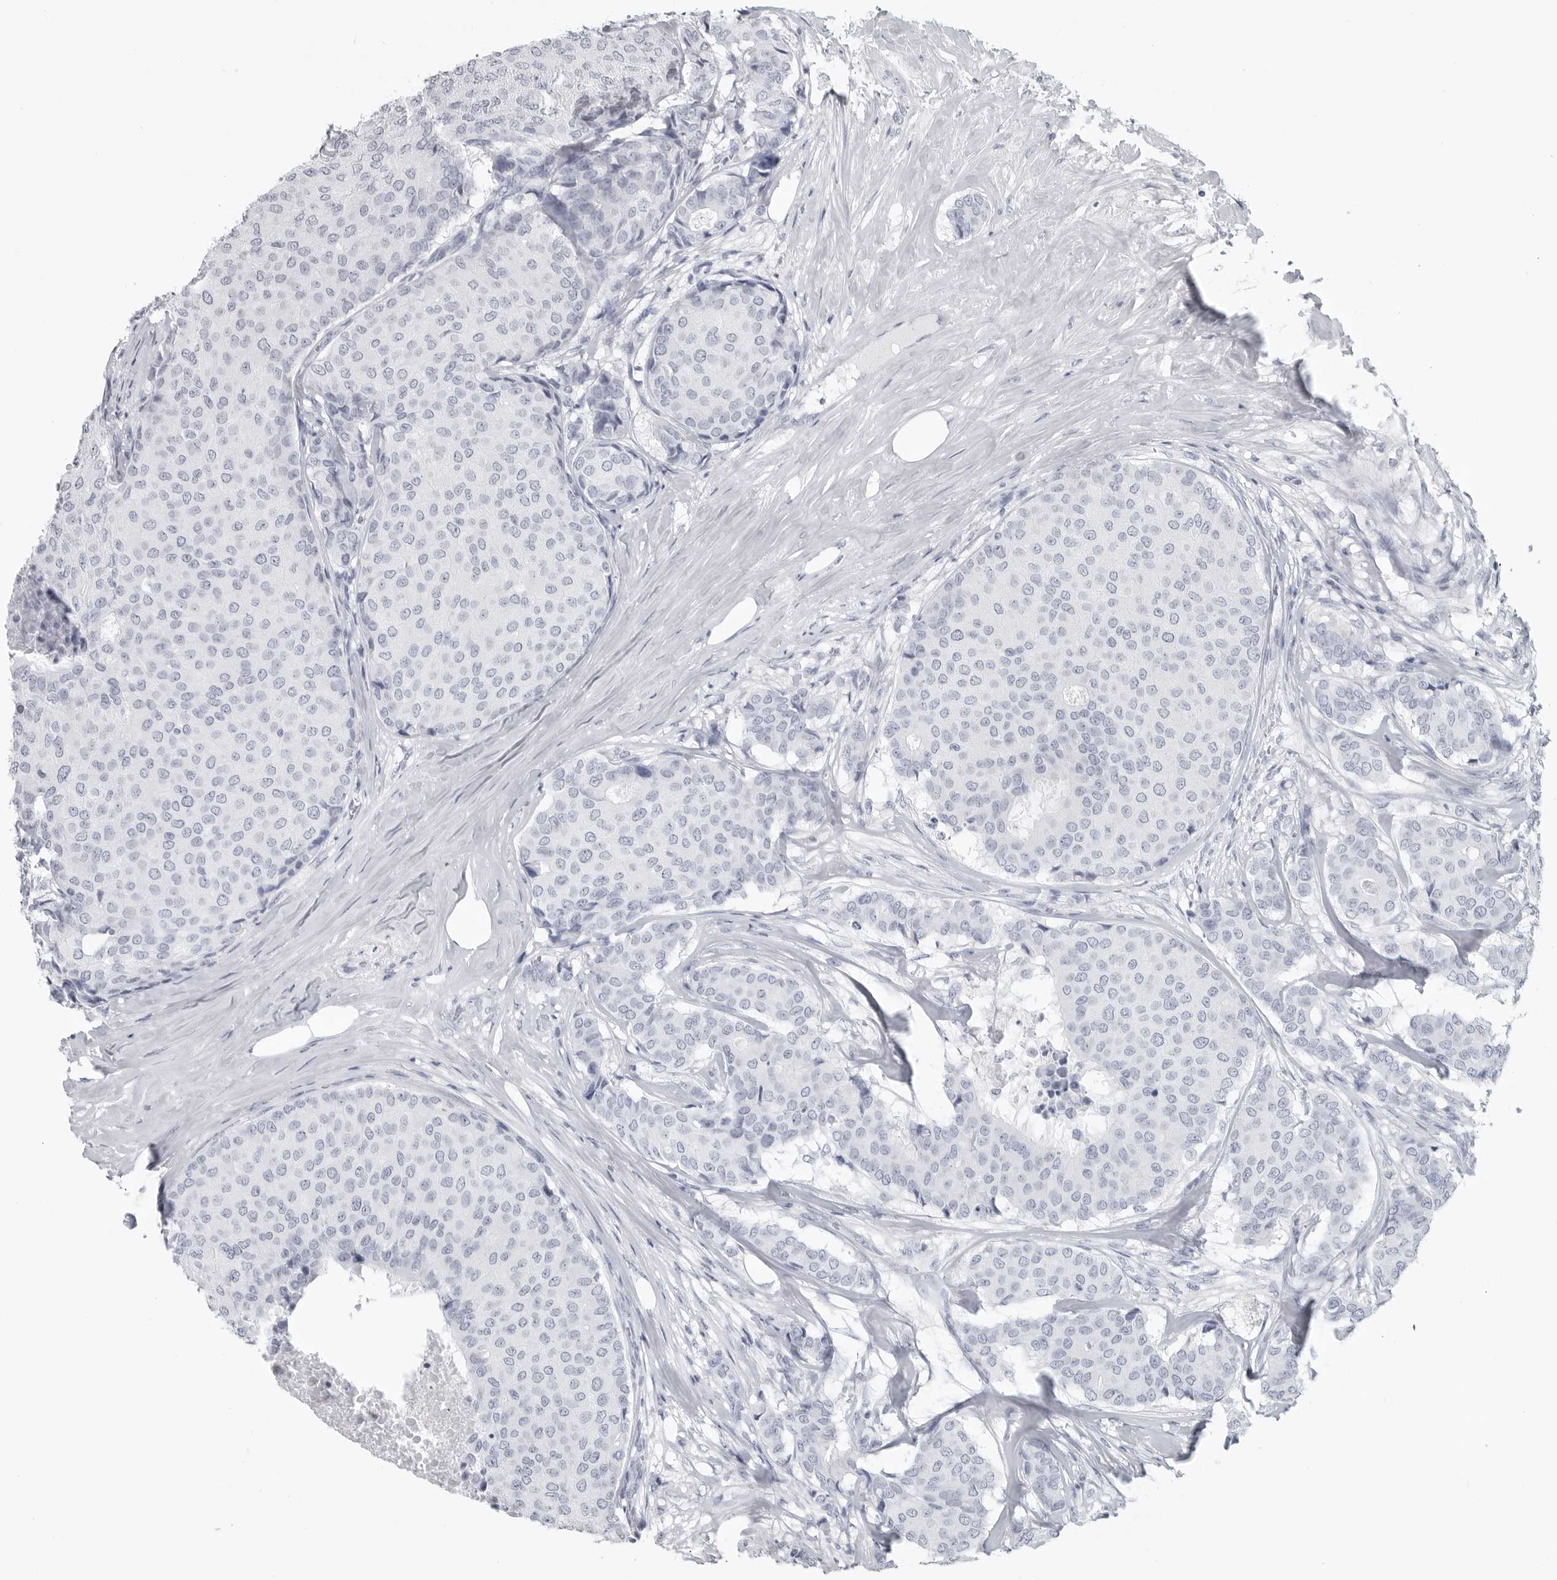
{"staining": {"intensity": "negative", "quantity": "none", "location": "none"}, "tissue": "breast cancer", "cell_type": "Tumor cells", "image_type": "cancer", "snomed": [{"axis": "morphology", "description": "Duct carcinoma"}, {"axis": "topography", "description": "Breast"}], "caption": "A histopathology image of human breast cancer is negative for staining in tumor cells. (Brightfield microscopy of DAB immunohistochemistry at high magnification).", "gene": "LY6D", "patient": {"sex": "female", "age": 75}}